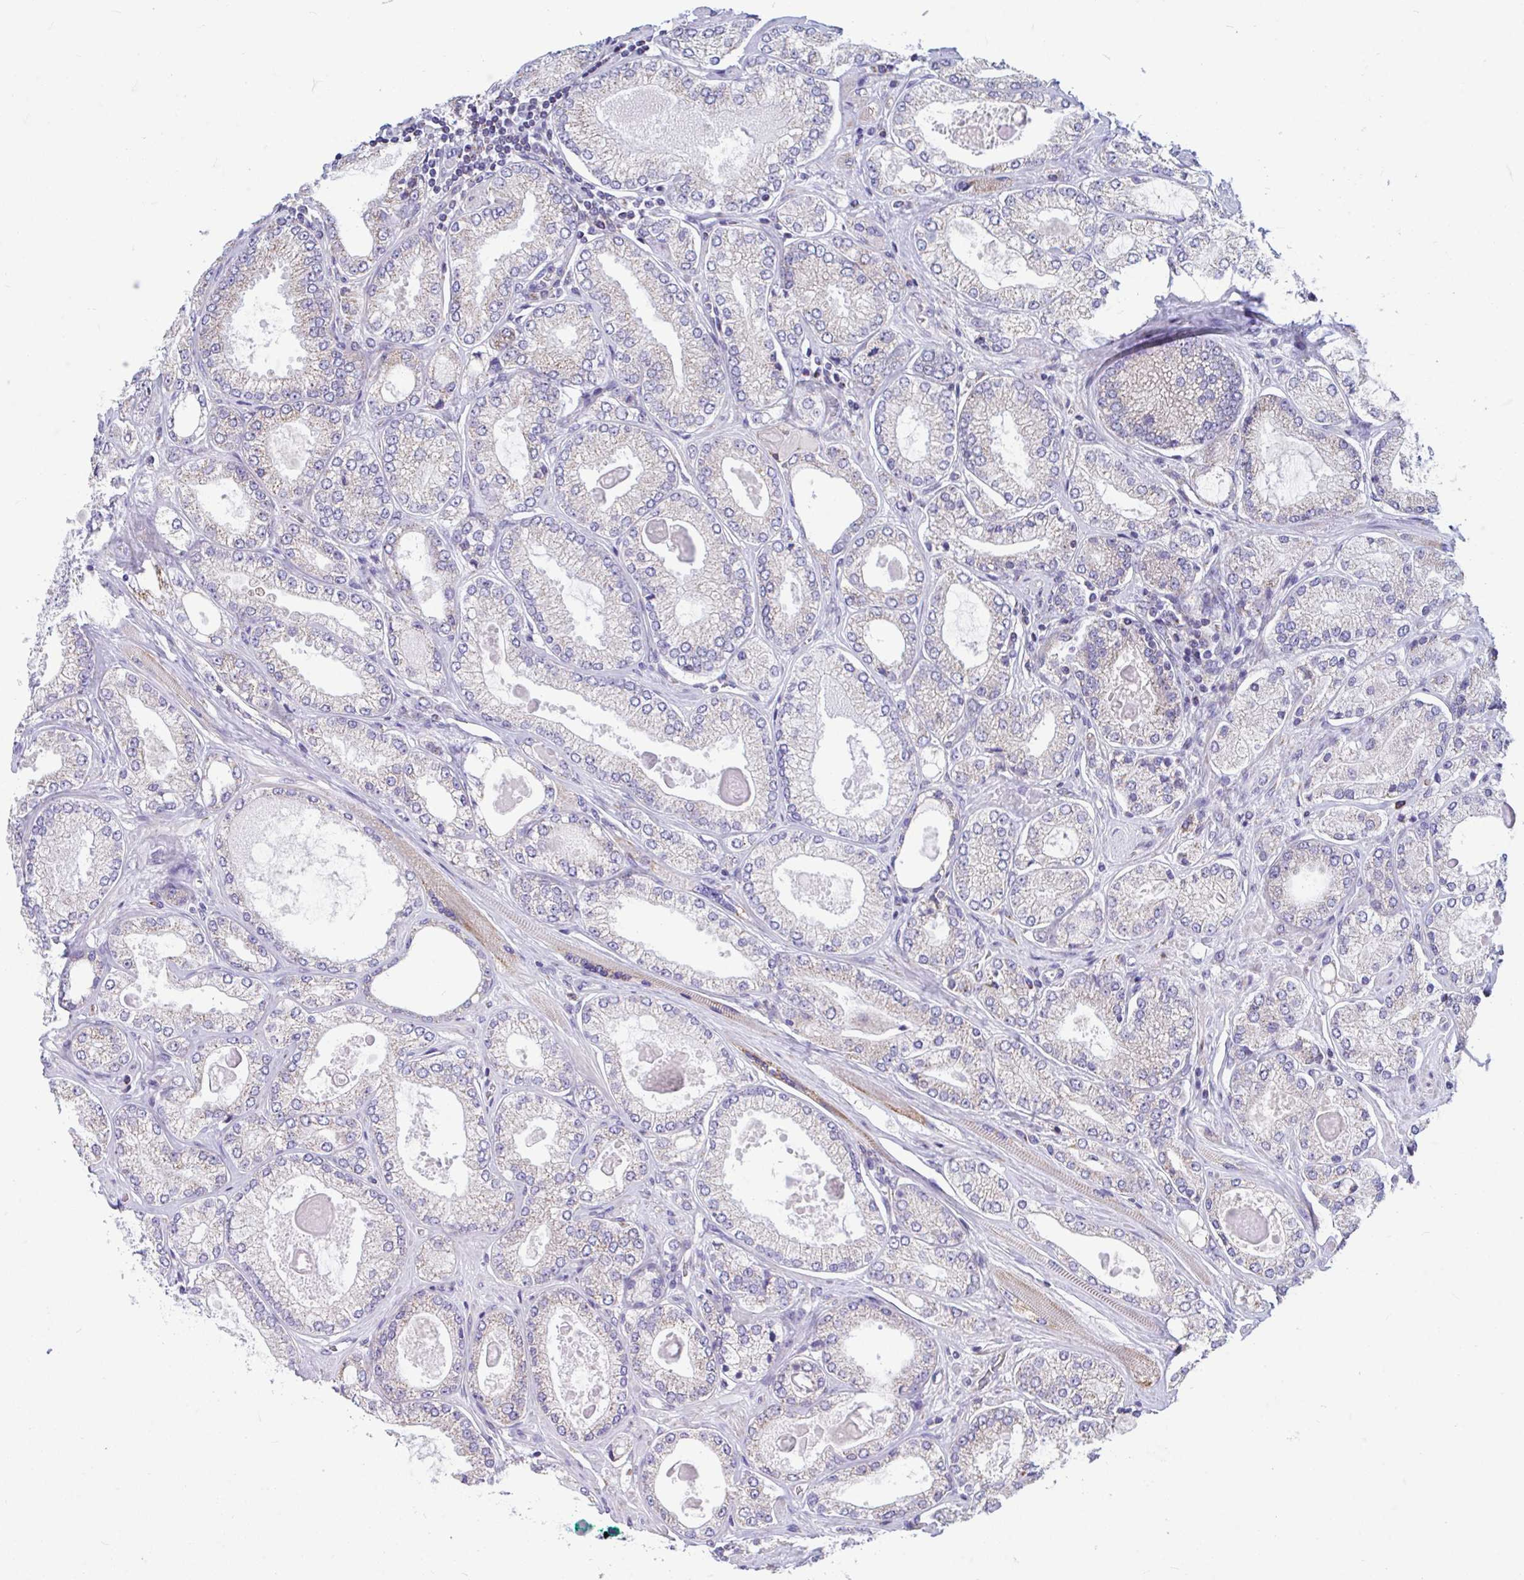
{"staining": {"intensity": "weak", "quantity": "25%-75%", "location": "cytoplasmic/membranous"}, "tissue": "prostate cancer", "cell_type": "Tumor cells", "image_type": "cancer", "snomed": [{"axis": "morphology", "description": "Adenocarcinoma, High grade"}, {"axis": "topography", "description": "Prostate"}], "caption": "An image showing weak cytoplasmic/membranous expression in approximately 25%-75% of tumor cells in high-grade adenocarcinoma (prostate), as visualized by brown immunohistochemical staining.", "gene": "OR13A1", "patient": {"sex": "male", "age": 68}}